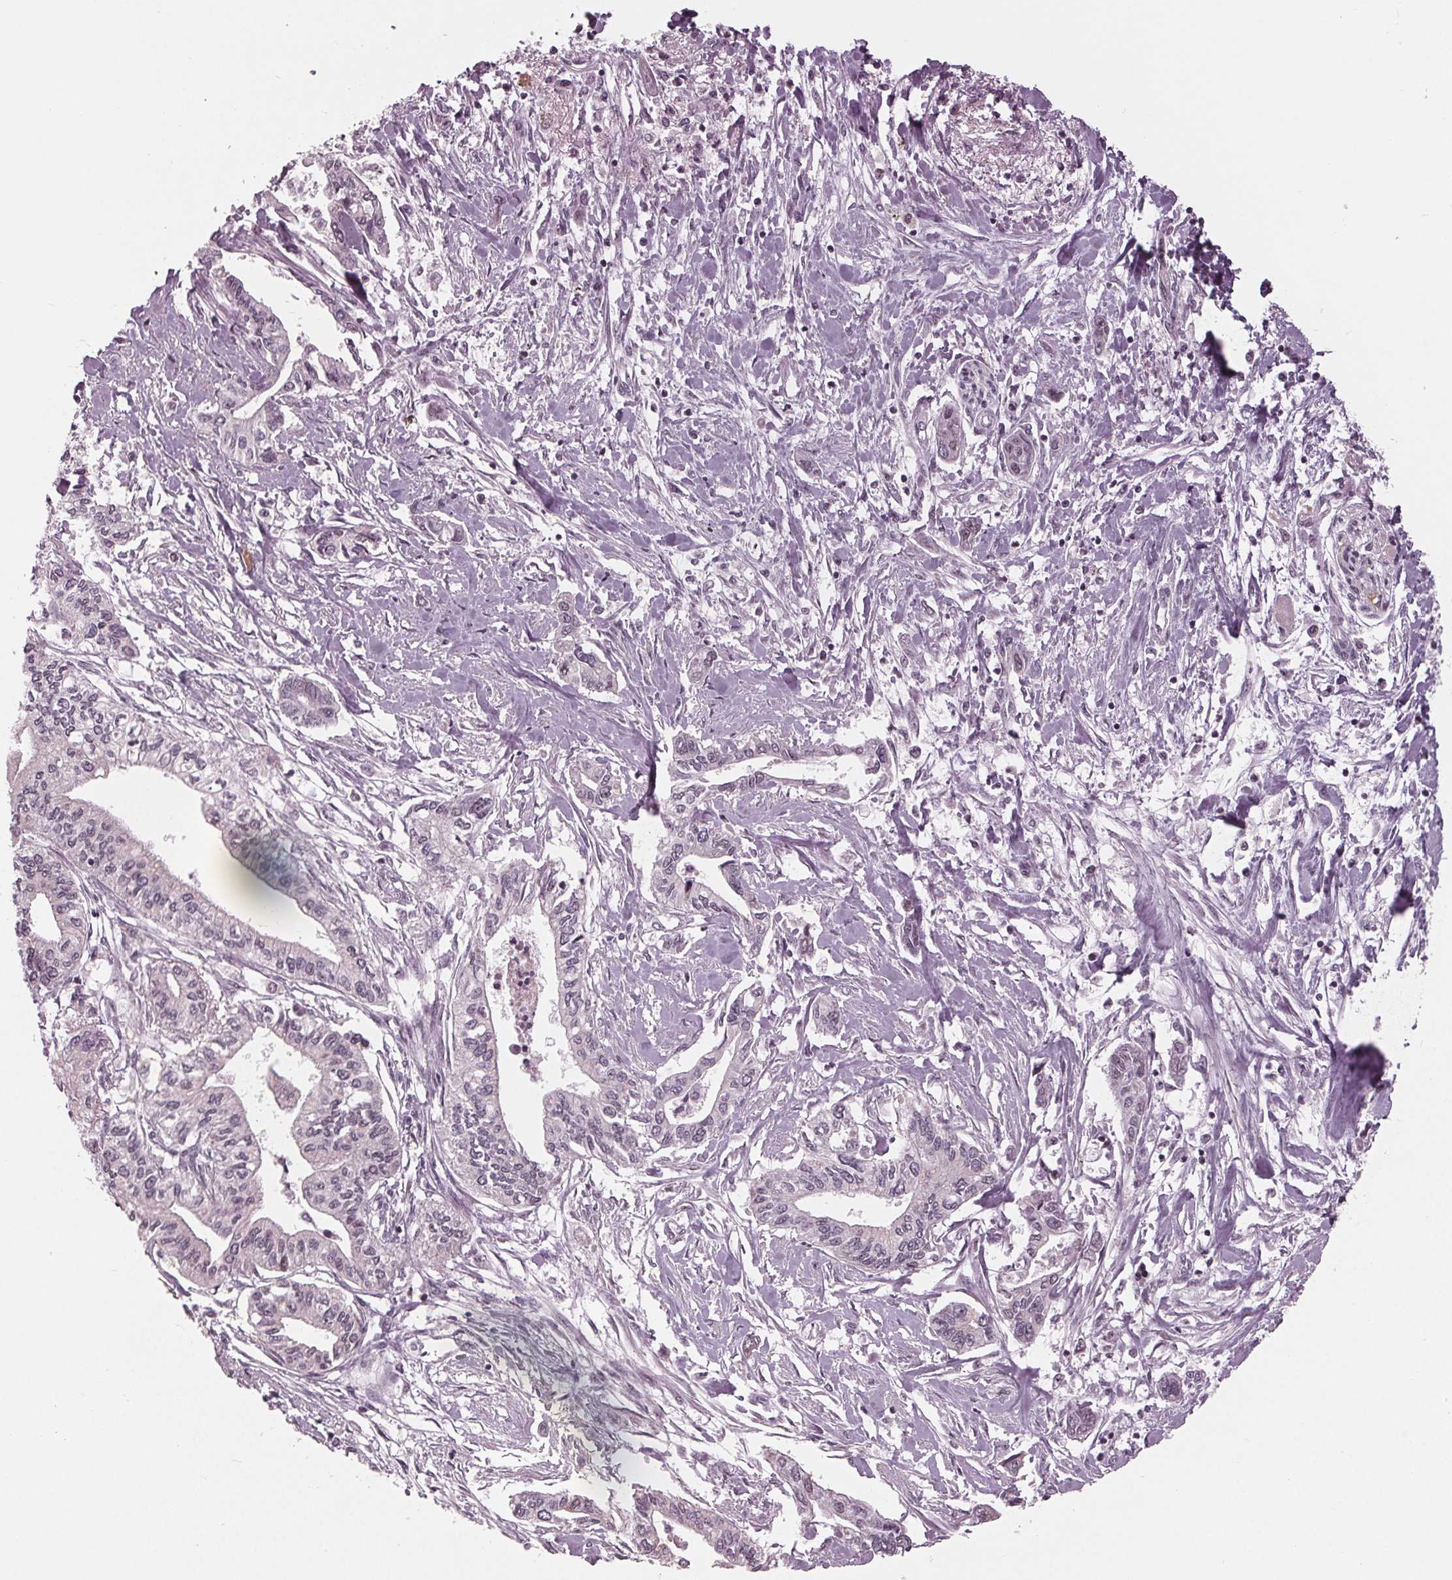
{"staining": {"intensity": "negative", "quantity": "none", "location": "none"}, "tissue": "pancreatic cancer", "cell_type": "Tumor cells", "image_type": "cancer", "snomed": [{"axis": "morphology", "description": "Adenocarcinoma, NOS"}, {"axis": "topography", "description": "Pancreas"}], "caption": "Histopathology image shows no significant protein positivity in tumor cells of pancreatic adenocarcinoma. (Brightfield microscopy of DAB immunohistochemistry (IHC) at high magnification).", "gene": "ADPRHL1", "patient": {"sex": "male", "age": 60}}